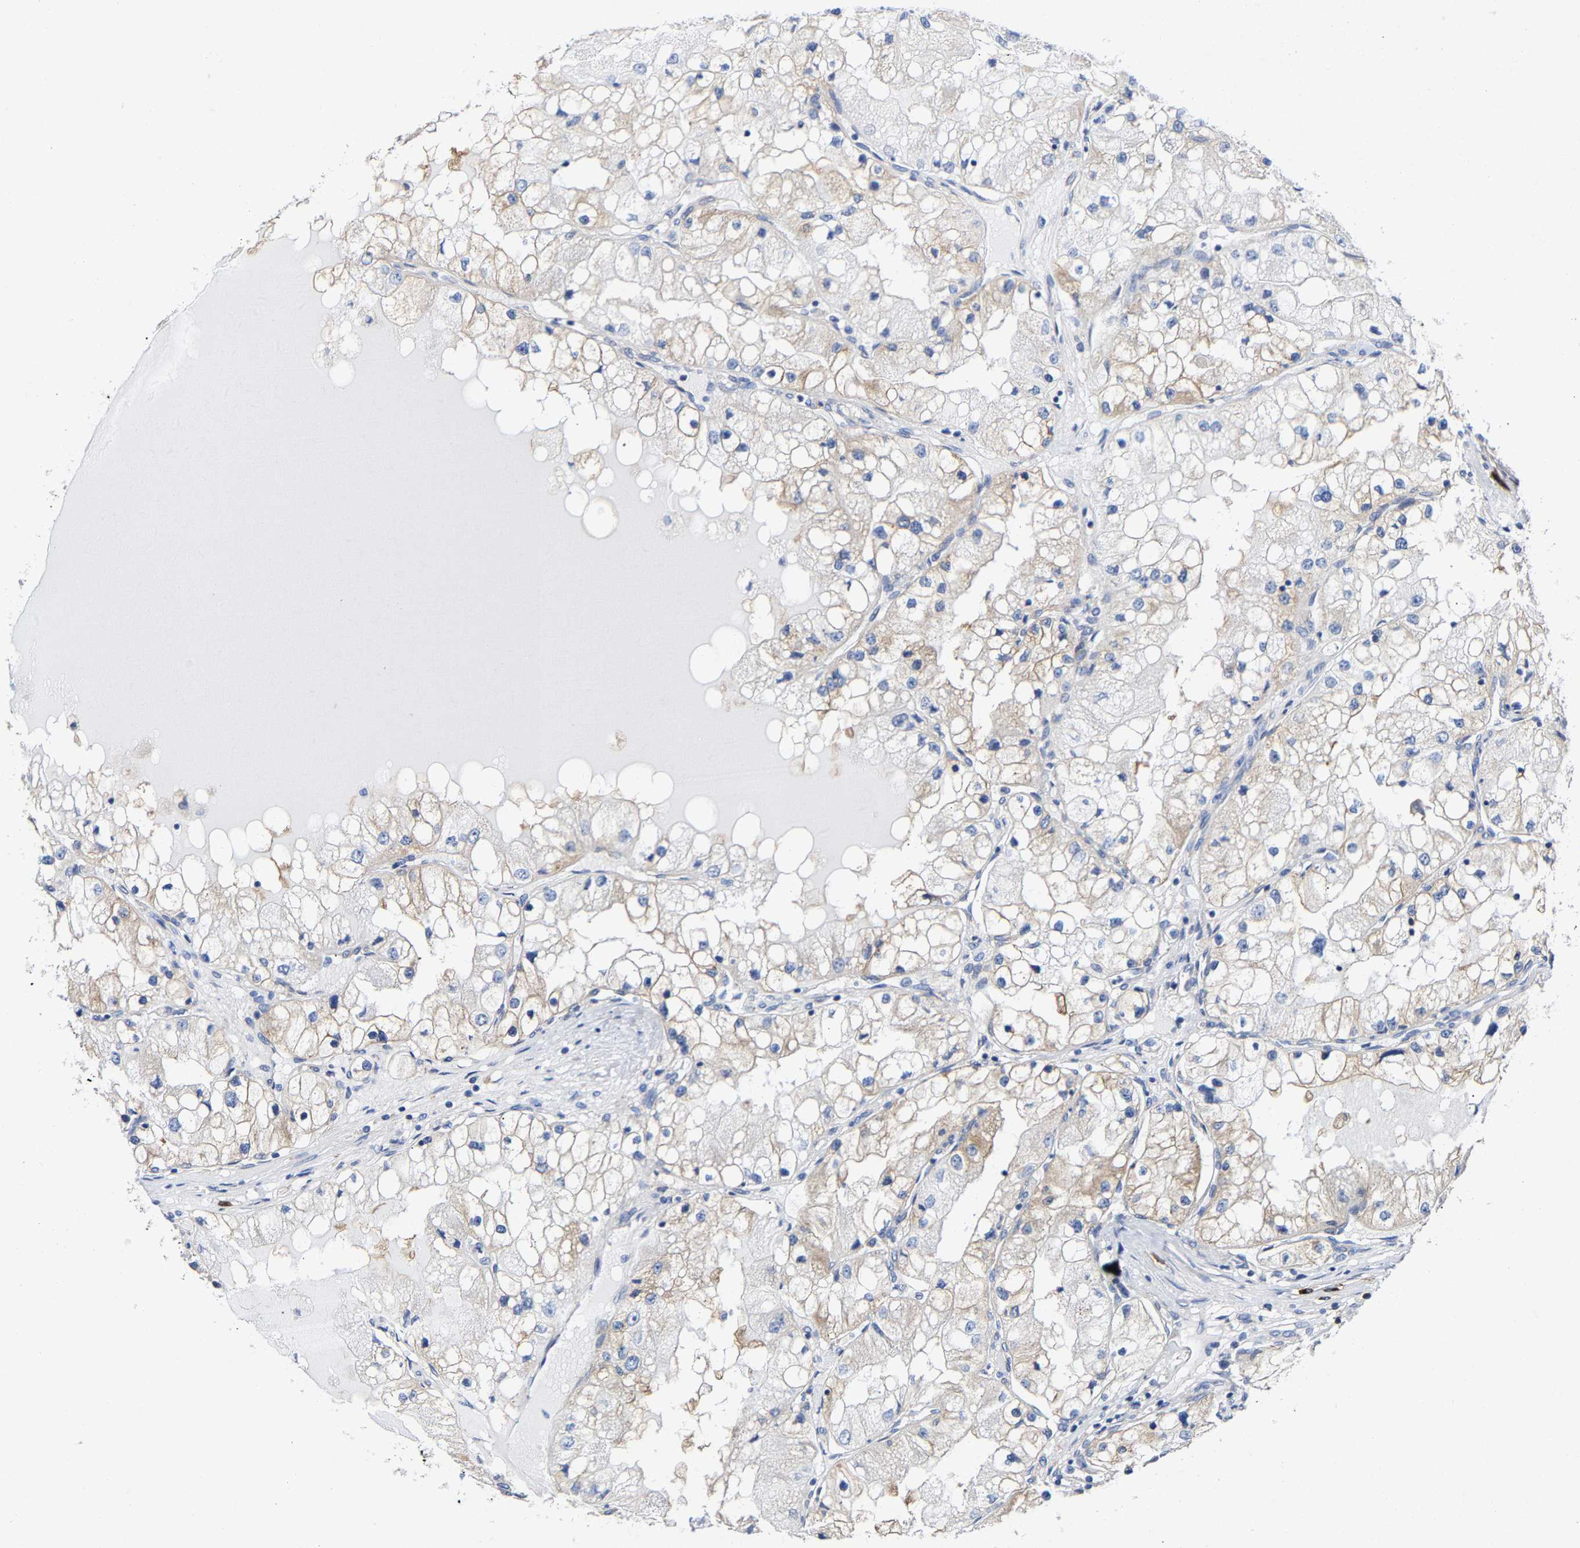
{"staining": {"intensity": "weak", "quantity": "25%-75%", "location": "cytoplasmic/membranous"}, "tissue": "renal cancer", "cell_type": "Tumor cells", "image_type": "cancer", "snomed": [{"axis": "morphology", "description": "Adenocarcinoma, NOS"}, {"axis": "topography", "description": "Kidney"}], "caption": "High-magnification brightfield microscopy of adenocarcinoma (renal) stained with DAB (3,3'-diaminobenzidine) (brown) and counterstained with hematoxylin (blue). tumor cells exhibit weak cytoplasmic/membranous staining is appreciated in about25%-75% of cells. (Stains: DAB in brown, nuclei in blue, Microscopy: brightfield microscopy at high magnification).", "gene": "PPP1R15A", "patient": {"sex": "male", "age": 68}}